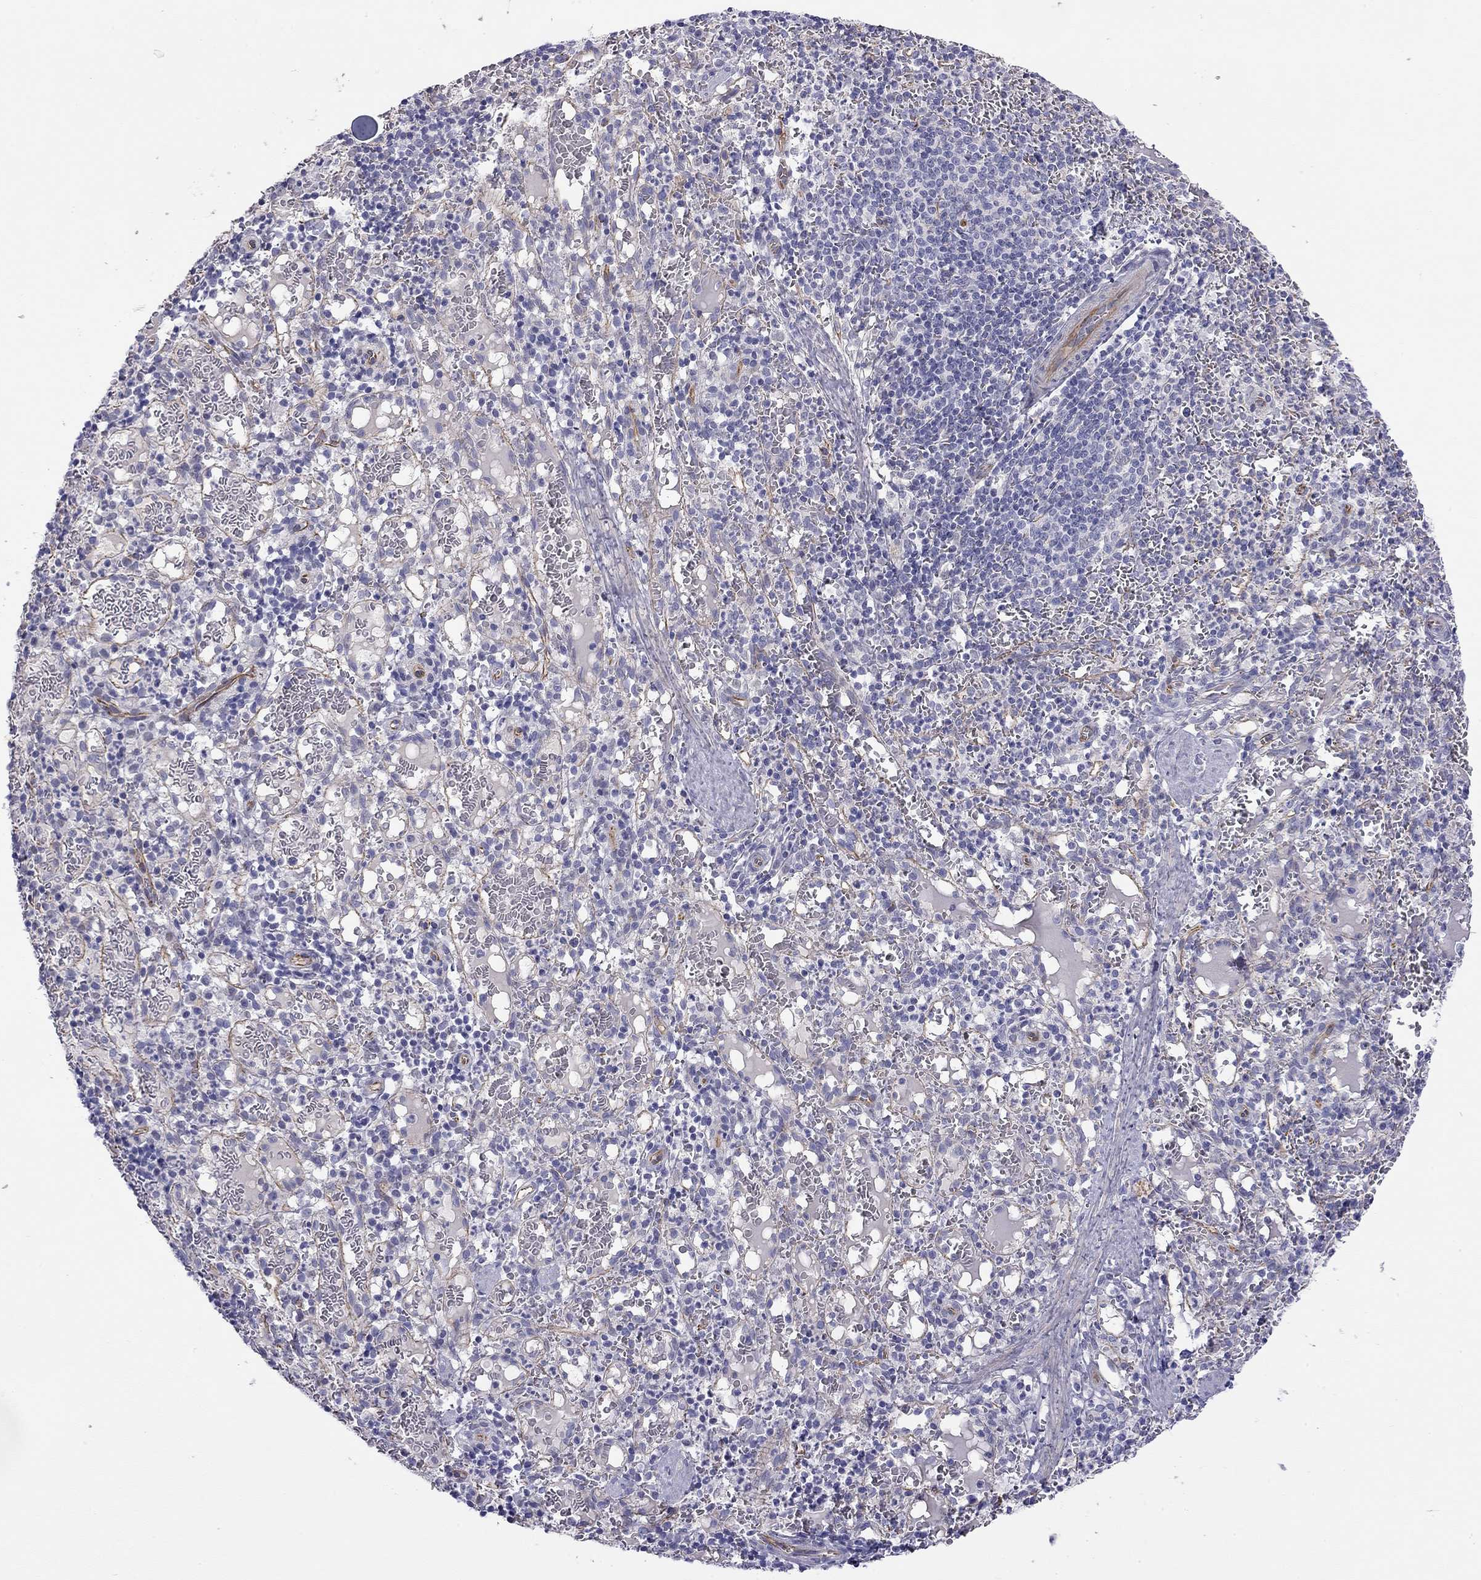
{"staining": {"intensity": "negative", "quantity": "none", "location": "none"}, "tissue": "spleen", "cell_type": "Cells in red pulp", "image_type": "normal", "snomed": [{"axis": "morphology", "description": "Normal tissue, NOS"}, {"axis": "topography", "description": "Spleen"}], "caption": "IHC image of benign spleen stained for a protein (brown), which reveals no staining in cells in red pulp.", "gene": "RTL1", "patient": {"sex": "male", "age": 11}}